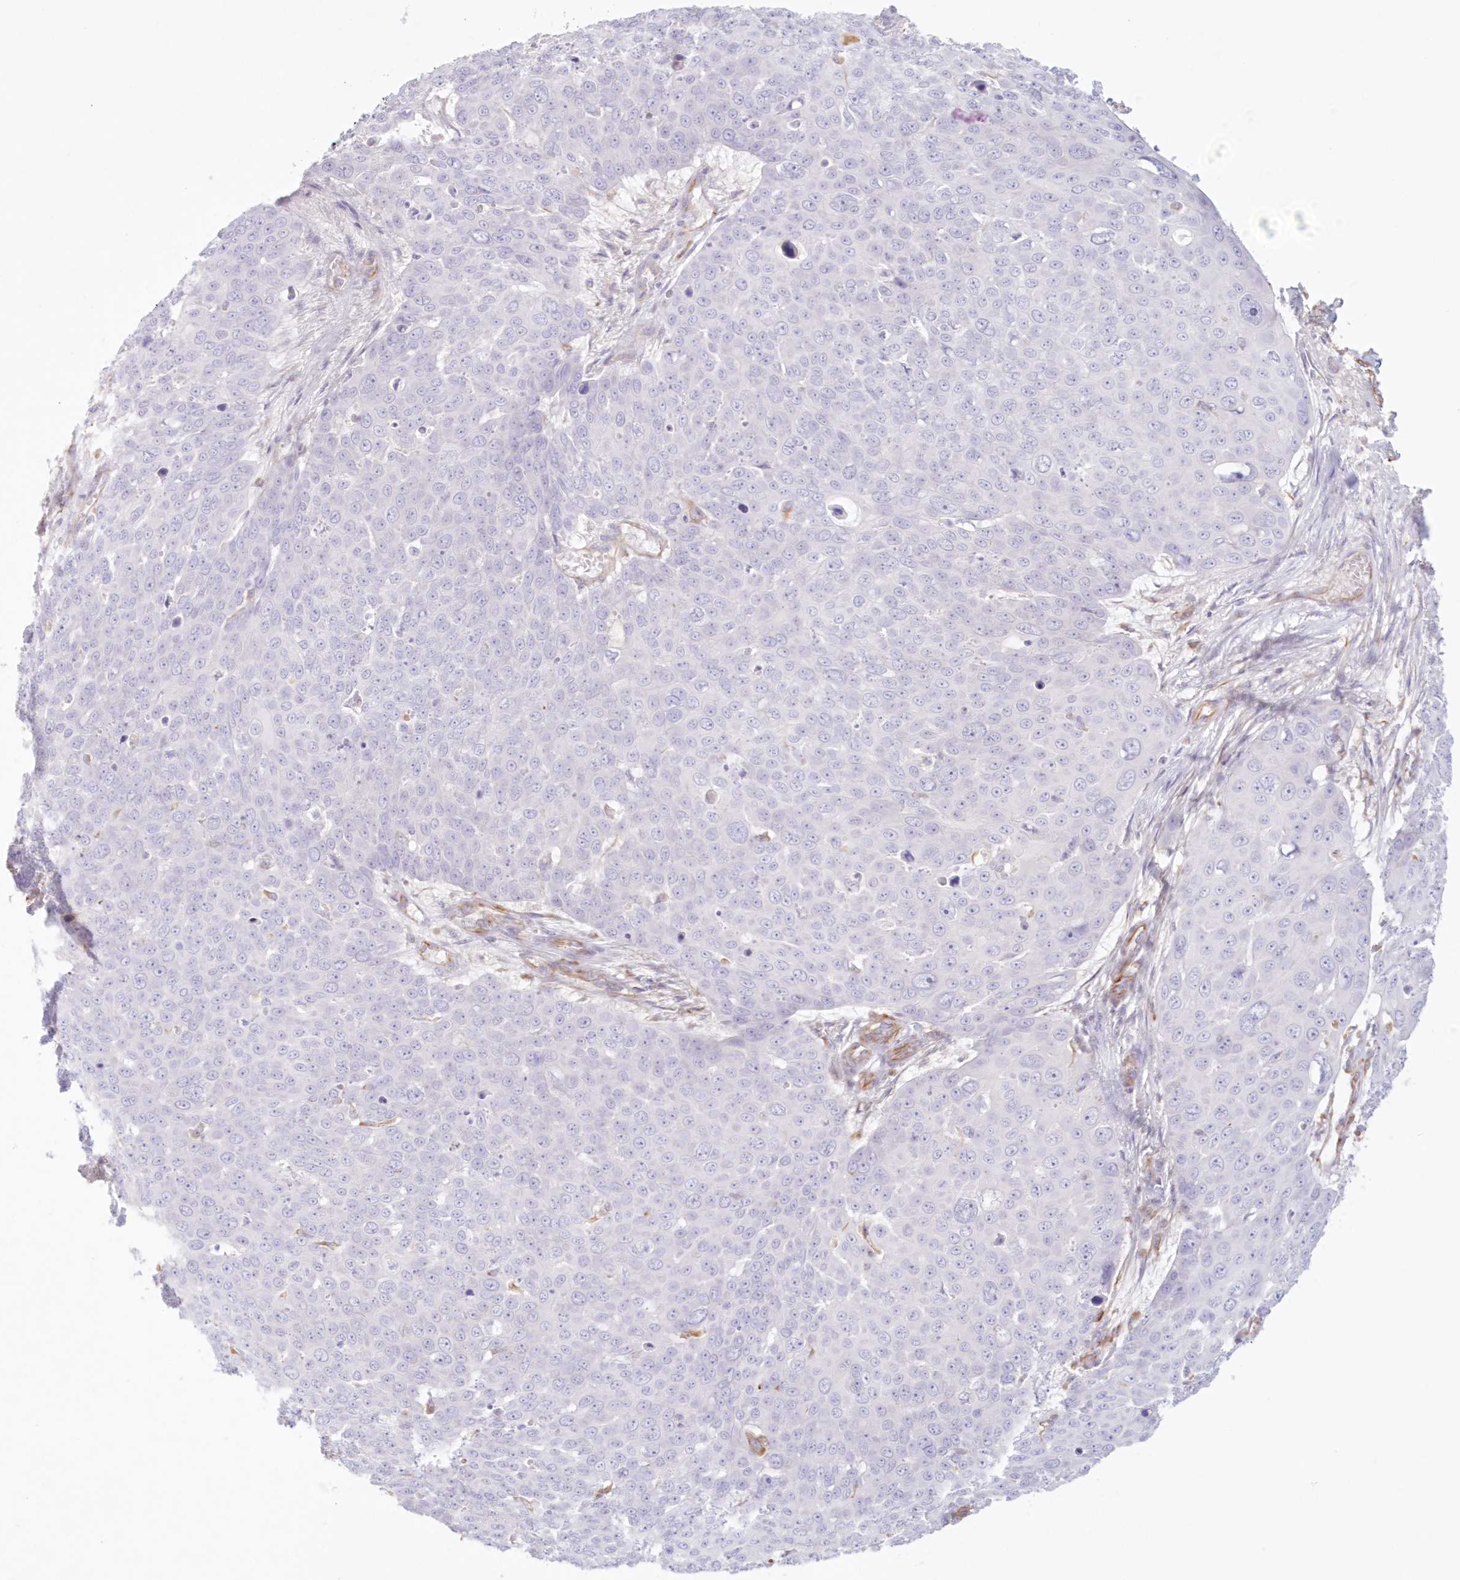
{"staining": {"intensity": "negative", "quantity": "none", "location": "none"}, "tissue": "skin cancer", "cell_type": "Tumor cells", "image_type": "cancer", "snomed": [{"axis": "morphology", "description": "Squamous cell carcinoma, NOS"}, {"axis": "topography", "description": "Skin"}], "caption": "High power microscopy micrograph of an immunohistochemistry (IHC) photomicrograph of squamous cell carcinoma (skin), revealing no significant positivity in tumor cells. (DAB immunohistochemistry (IHC), high magnification).", "gene": "DMRTB1", "patient": {"sex": "male", "age": 71}}